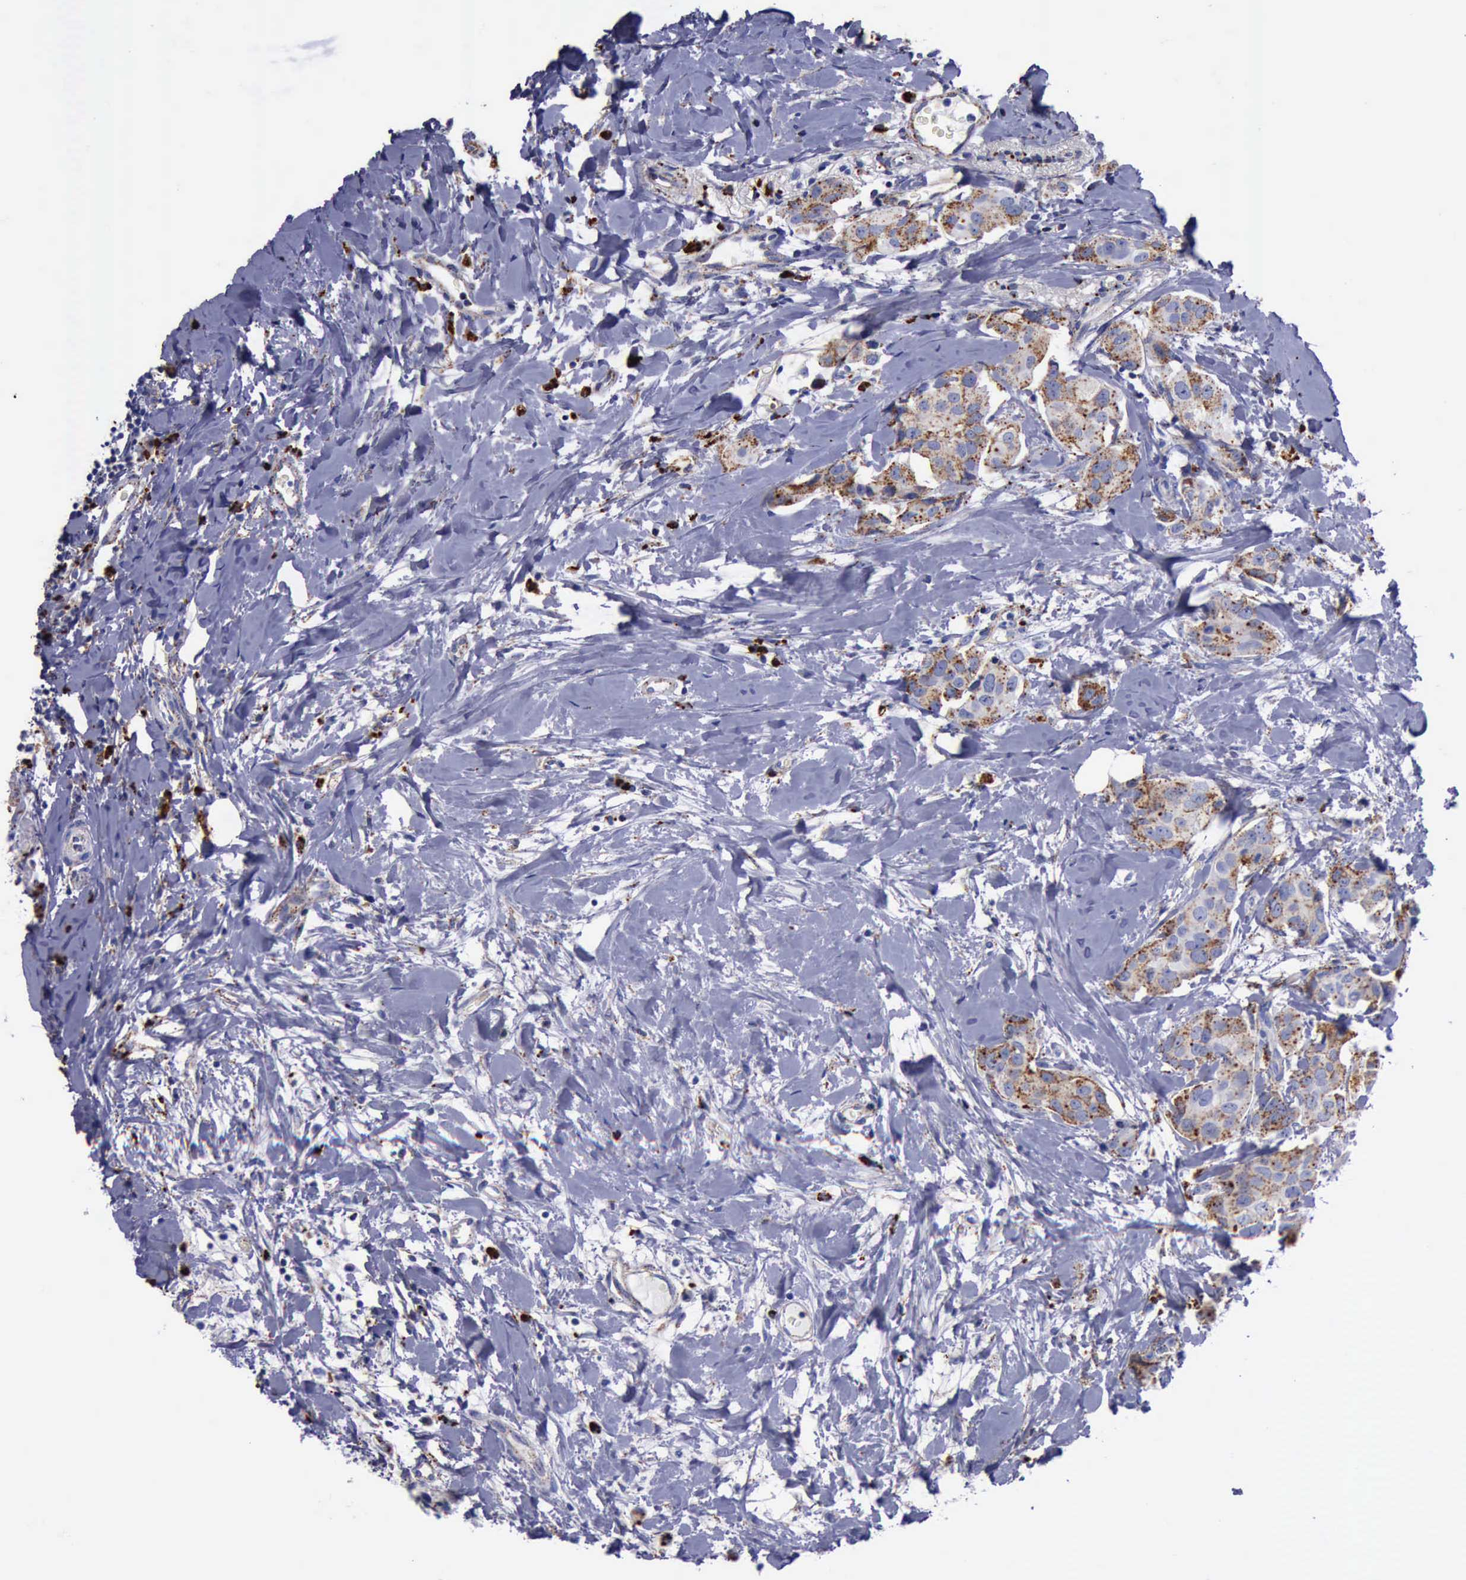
{"staining": {"intensity": "weak", "quantity": "<25%", "location": "cytoplasmic/membranous"}, "tissue": "breast cancer", "cell_type": "Tumor cells", "image_type": "cancer", "snomed": [{"axis": "morphology", "description": "Duct carcinoma"}, {"axis": "topography", "description": "Breast"}], "caption": "Histopathology image shows no protein staining in tumor cells of breast intraductal carcinoma tissue.", "gene": "CTSD", "patient": {"sex": "female", "age": 40}}